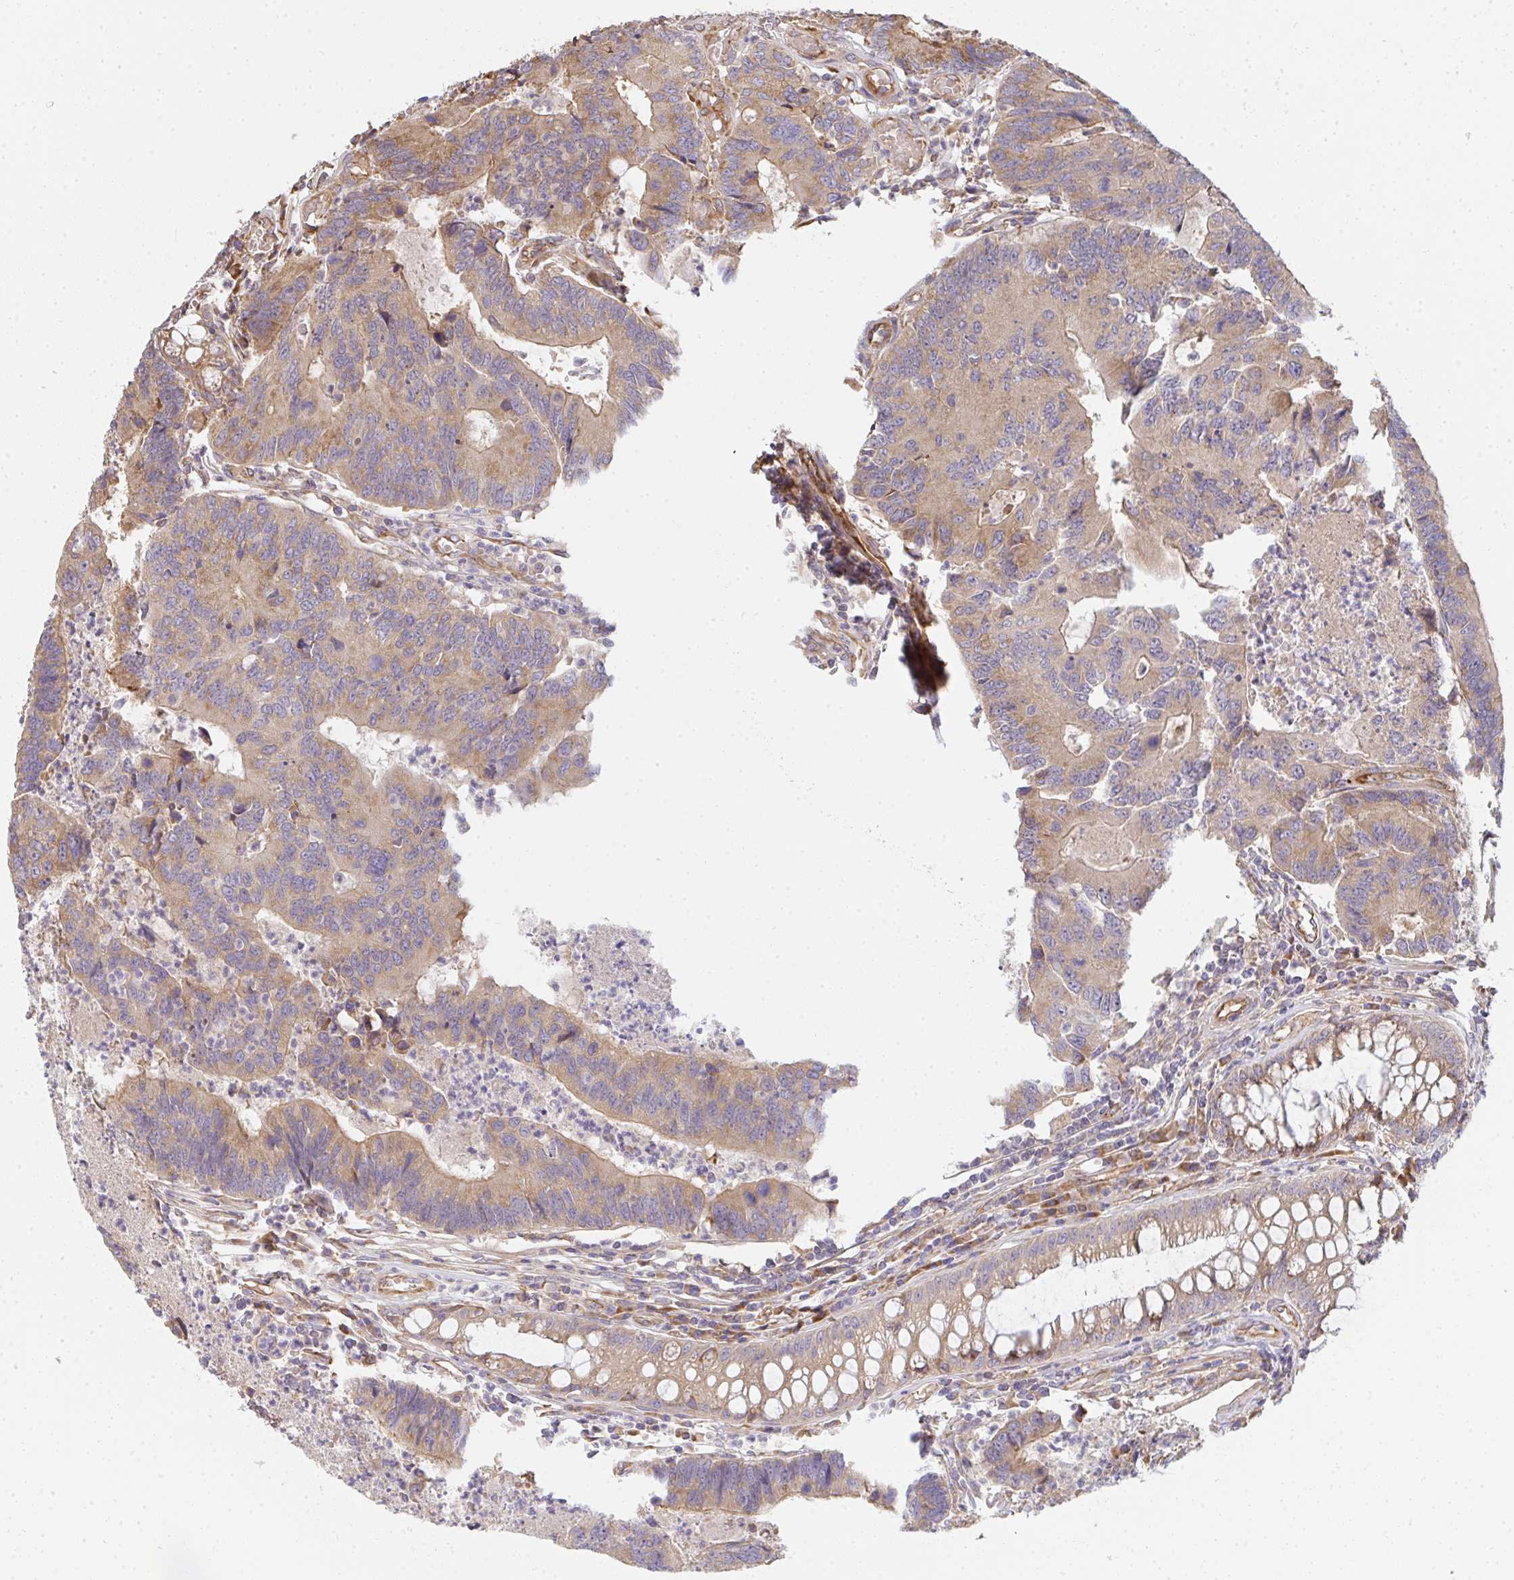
{"staining": {"intensity": "weak", "quantity": ">75%", "location": "cytoplasmic/membranous"}, "tissue": "colorectal cancer", "cell_type": "Tumor cells", "image_type": "cancer", "snomed": [{"axis": "morphology", "description": "Adenocarcinoma, NOS"}, {"axis": "topography", "description": "Colon"}], "caption": "Colorectal cancer (adenocarcinoma) was stained to show a protein in brown. There is low levels of weak cytoplasmic/membranous expression in approximately >75% of tumor cells.", "gene": "B4GALT6", "patient": {"sex": "female", "age": 67}}